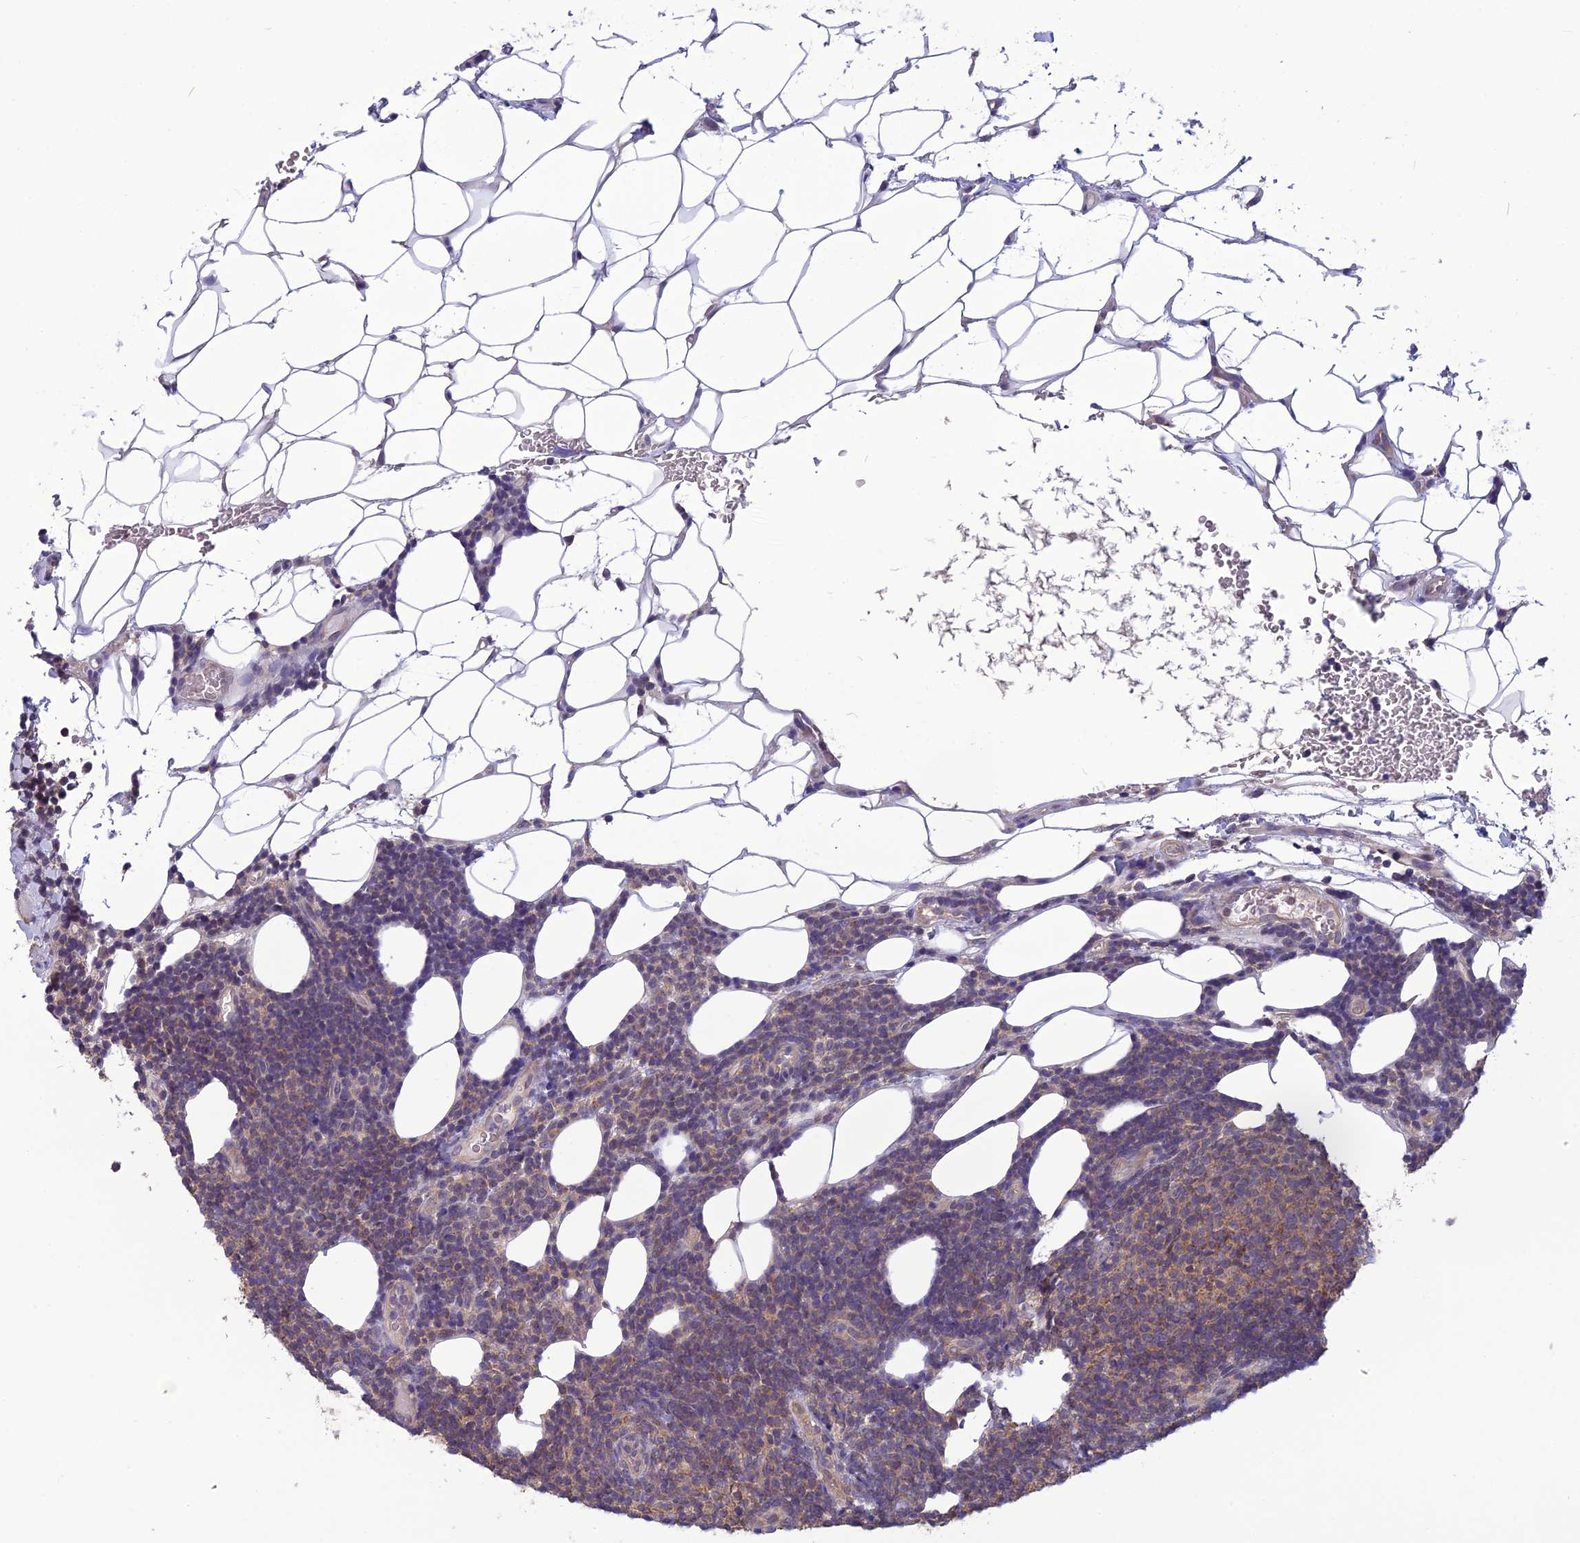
{"staining": {"intensity": "weak", "quantity": "25%-75%", "location": "cytoplasmic/membranous"}, "tissue": "lymphoma", "cell_type": "Tumor cells", "image_type": "cancer", "snomed": [{"axis": "morphology", "description": "Malignant lymphoma, non-Hodgkin's type, Low grade"}, {"axis": "topography", "description": "Lymph node"}], "caption": "Weak cytoplasmic/membranous protein positivity is seen in about 25%-75% of tumor cells in lymphoma.", "gene": "PSMF1", "patient": {"sex": "male", "age": 66}}